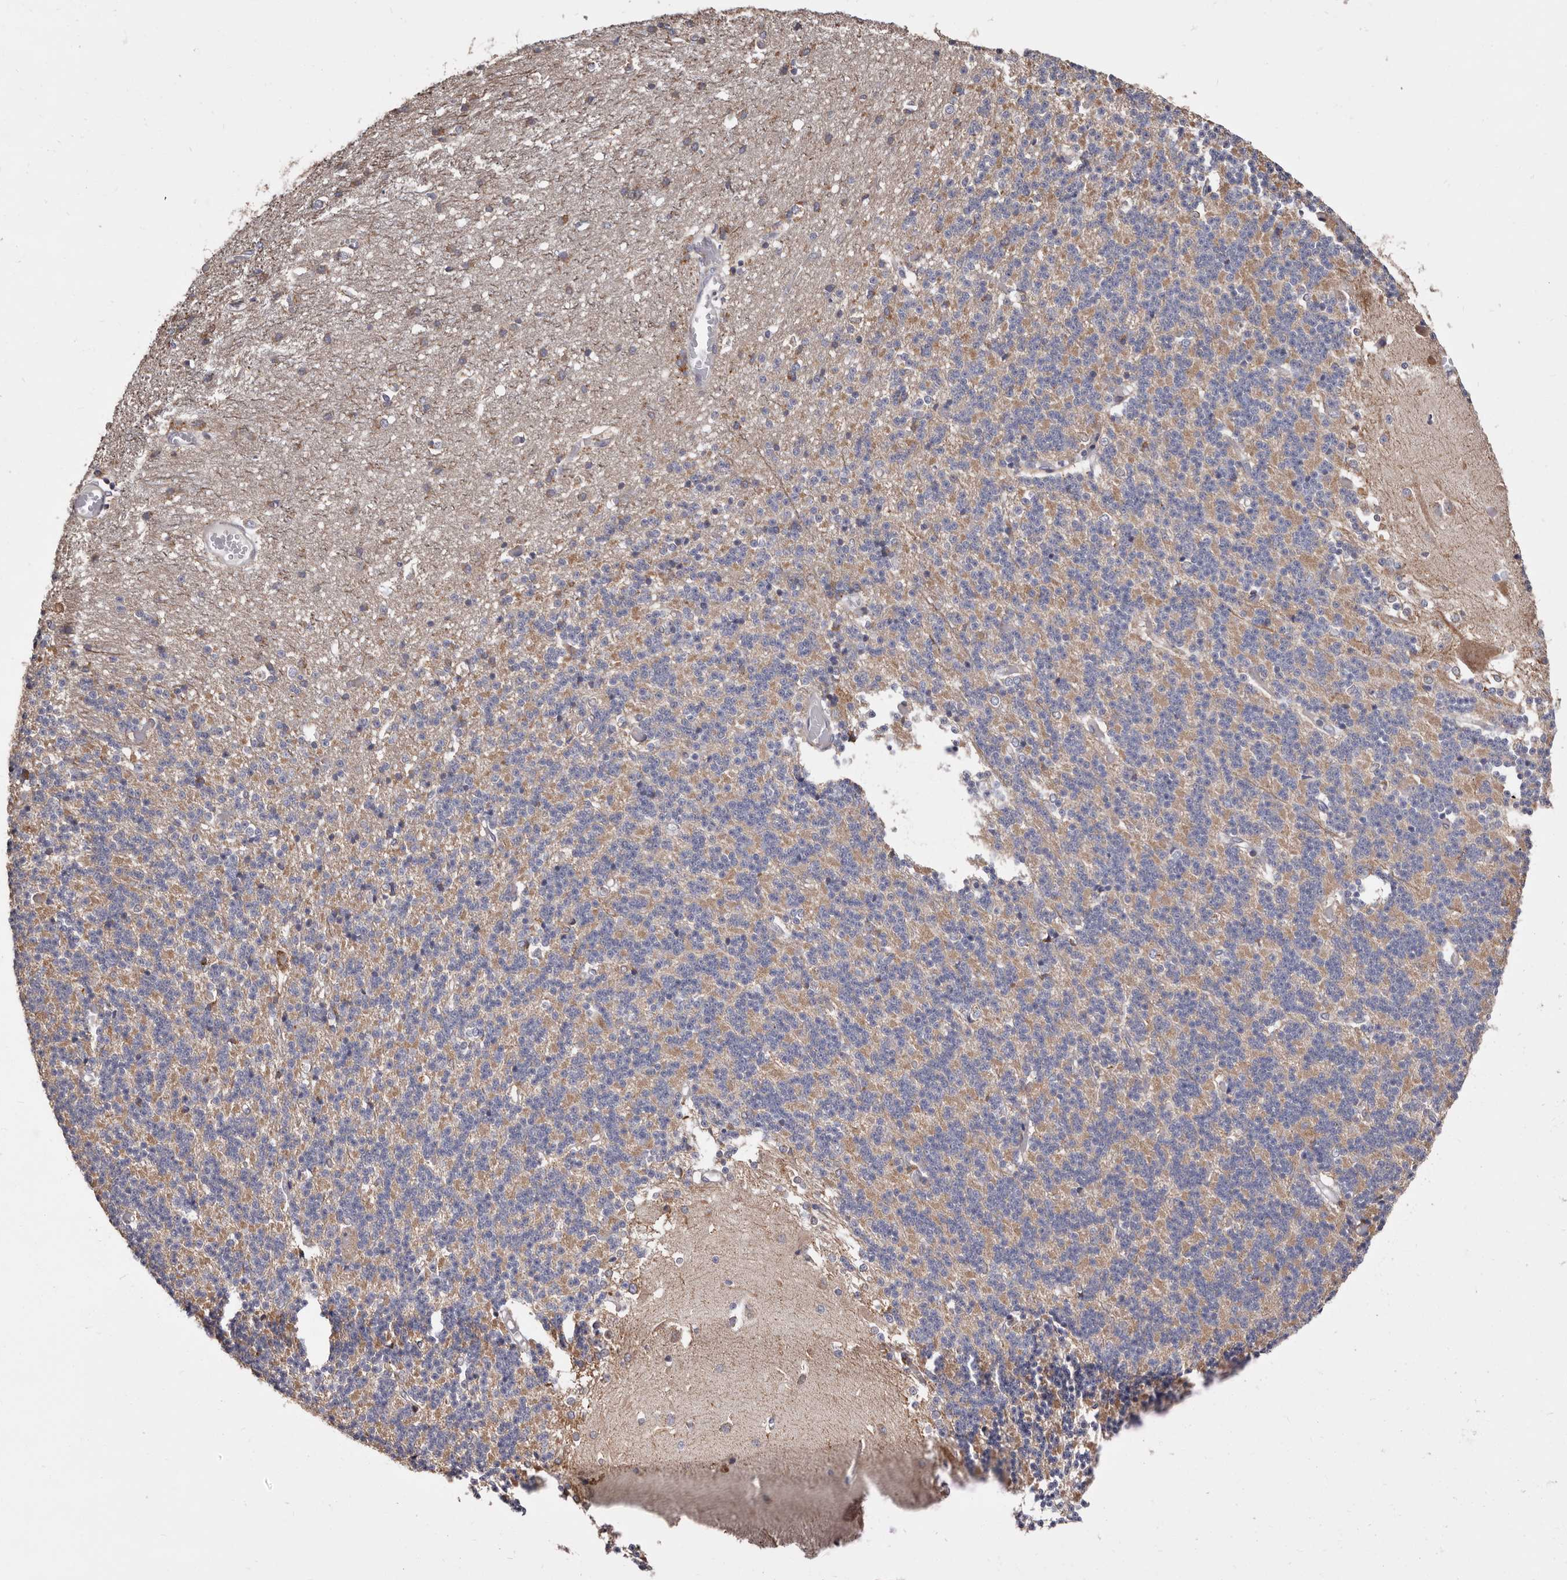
{"staining": {"intensity": "negative", "quantity": "none", "location": "none"}, "tissue": "cerebellum", "cell_type": "Cells in granular layer", "image_type": "normal", "snomed": [{"axis": "morphology", "description": "Normal tissue, NOS"}, {"axis": "topography", "description": "Cerebellum"}], "caption": "This image is of unremarkable cerebellum stained with immunohistochemistry to label a protein in brown with the nuclei are counter-stained blue. There is no expression in cells in granular layer.", "gene": "MRPL18", "patient": {"sex": "male", "age": 37}}